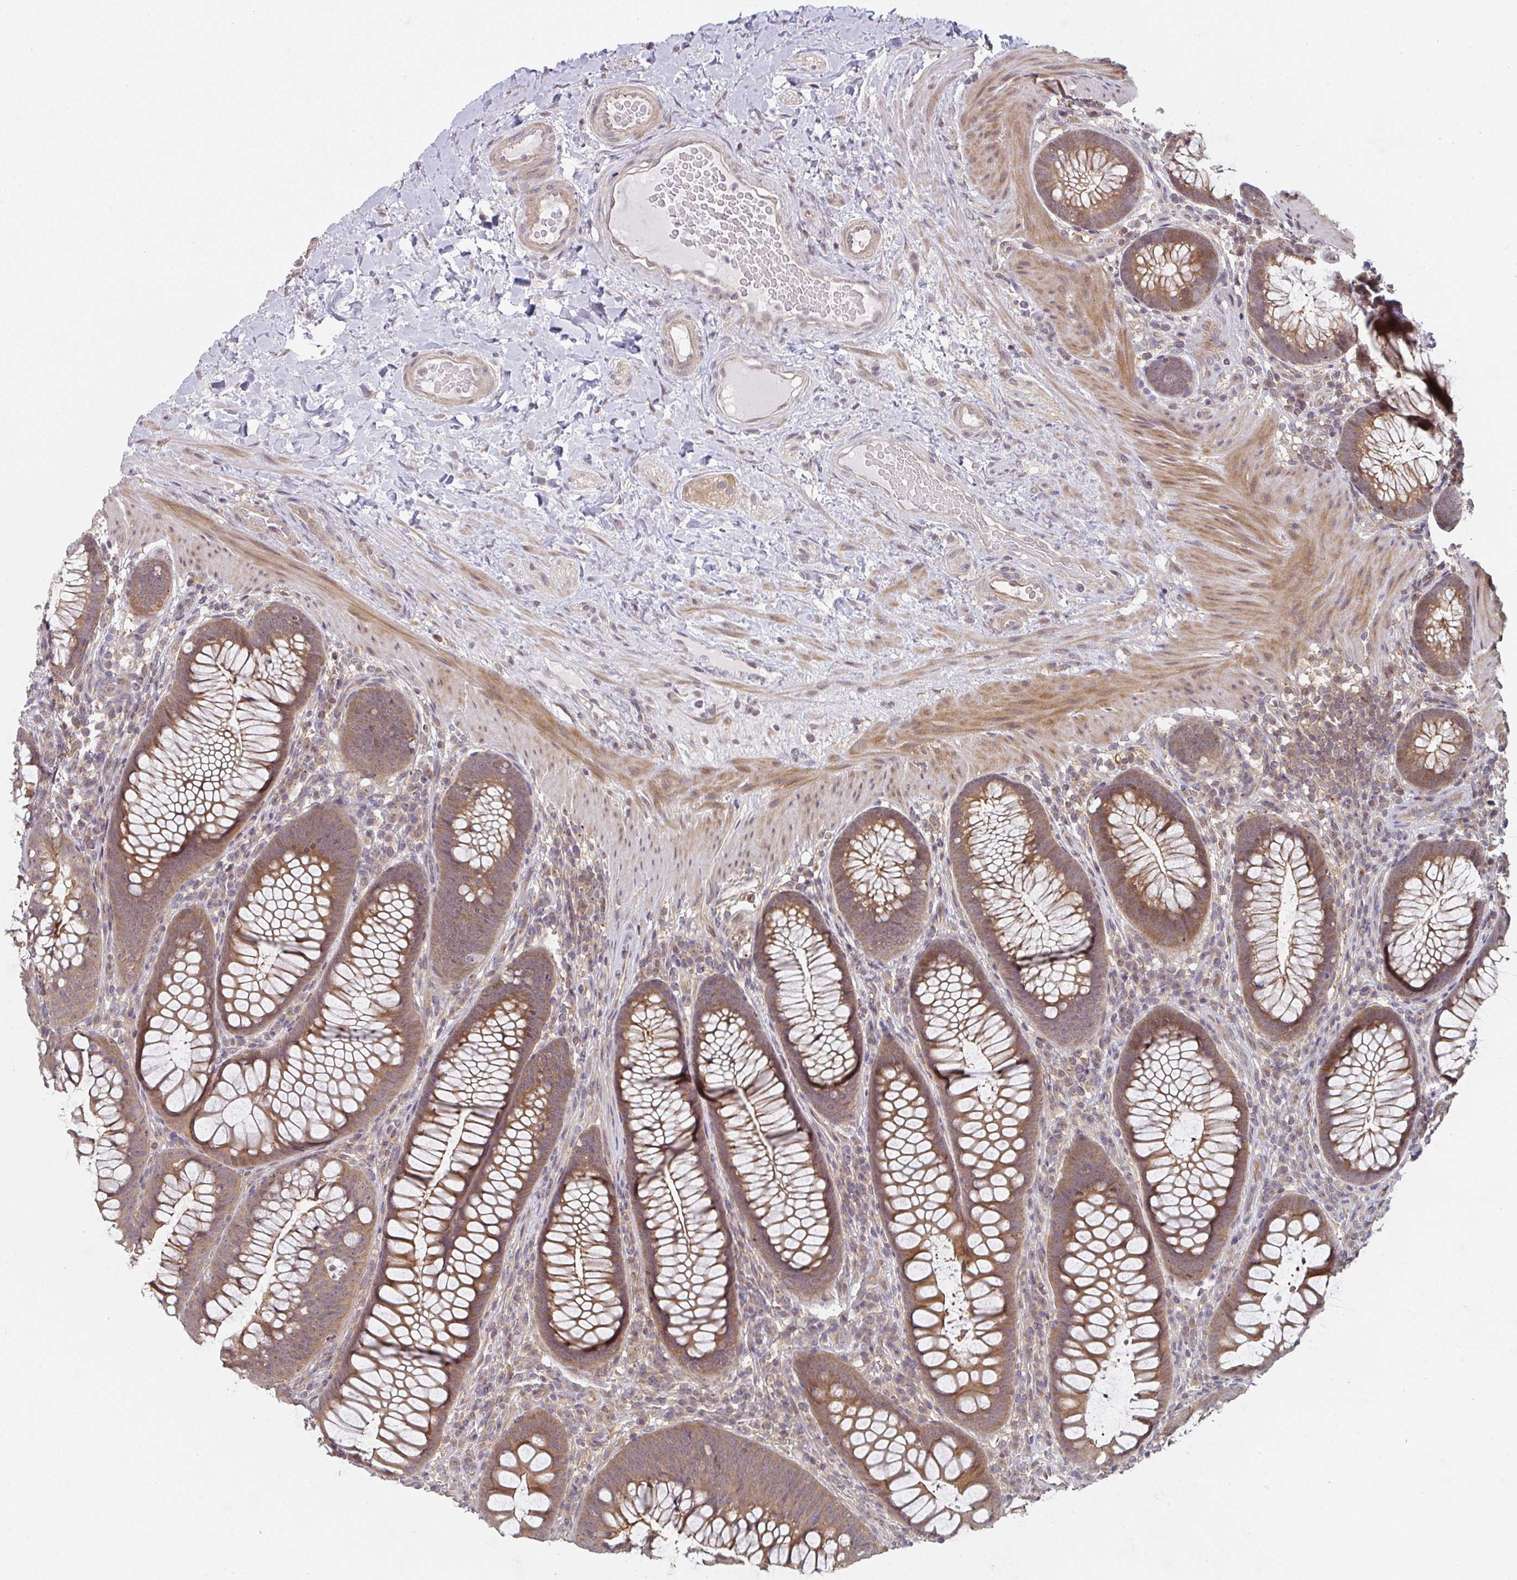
{"staining": {"intensity": "moderate", "quantity": ">75%", "location": "cytoplasmic/membranous"}, "tissue": "colon", "cell_type": "Endothelial cells", "image_type": "normal", "snomed": [{"axis": "morphology", "description": "Normal tissue, NOS"}, {"axis": "morphology", "description": "Adenoma, NOS"}, {"axis": "topography", "description": "Soft tissue"}, {"axis": "topography", "description": "Colon"}], "caption": "Endothelial cells demonstrate medium levels of moderate cytoplasmic/membranous staining in approximately >75% of cells in benign human colon. The staining is performed using DAB (3,3'-diaminobenzidine) brown chromogen to label protein expression. The nuclei are counter-stained blue using hematoxylin.", "gene": "RANGRF", "patient": {"sex": "male", "age": 47}}